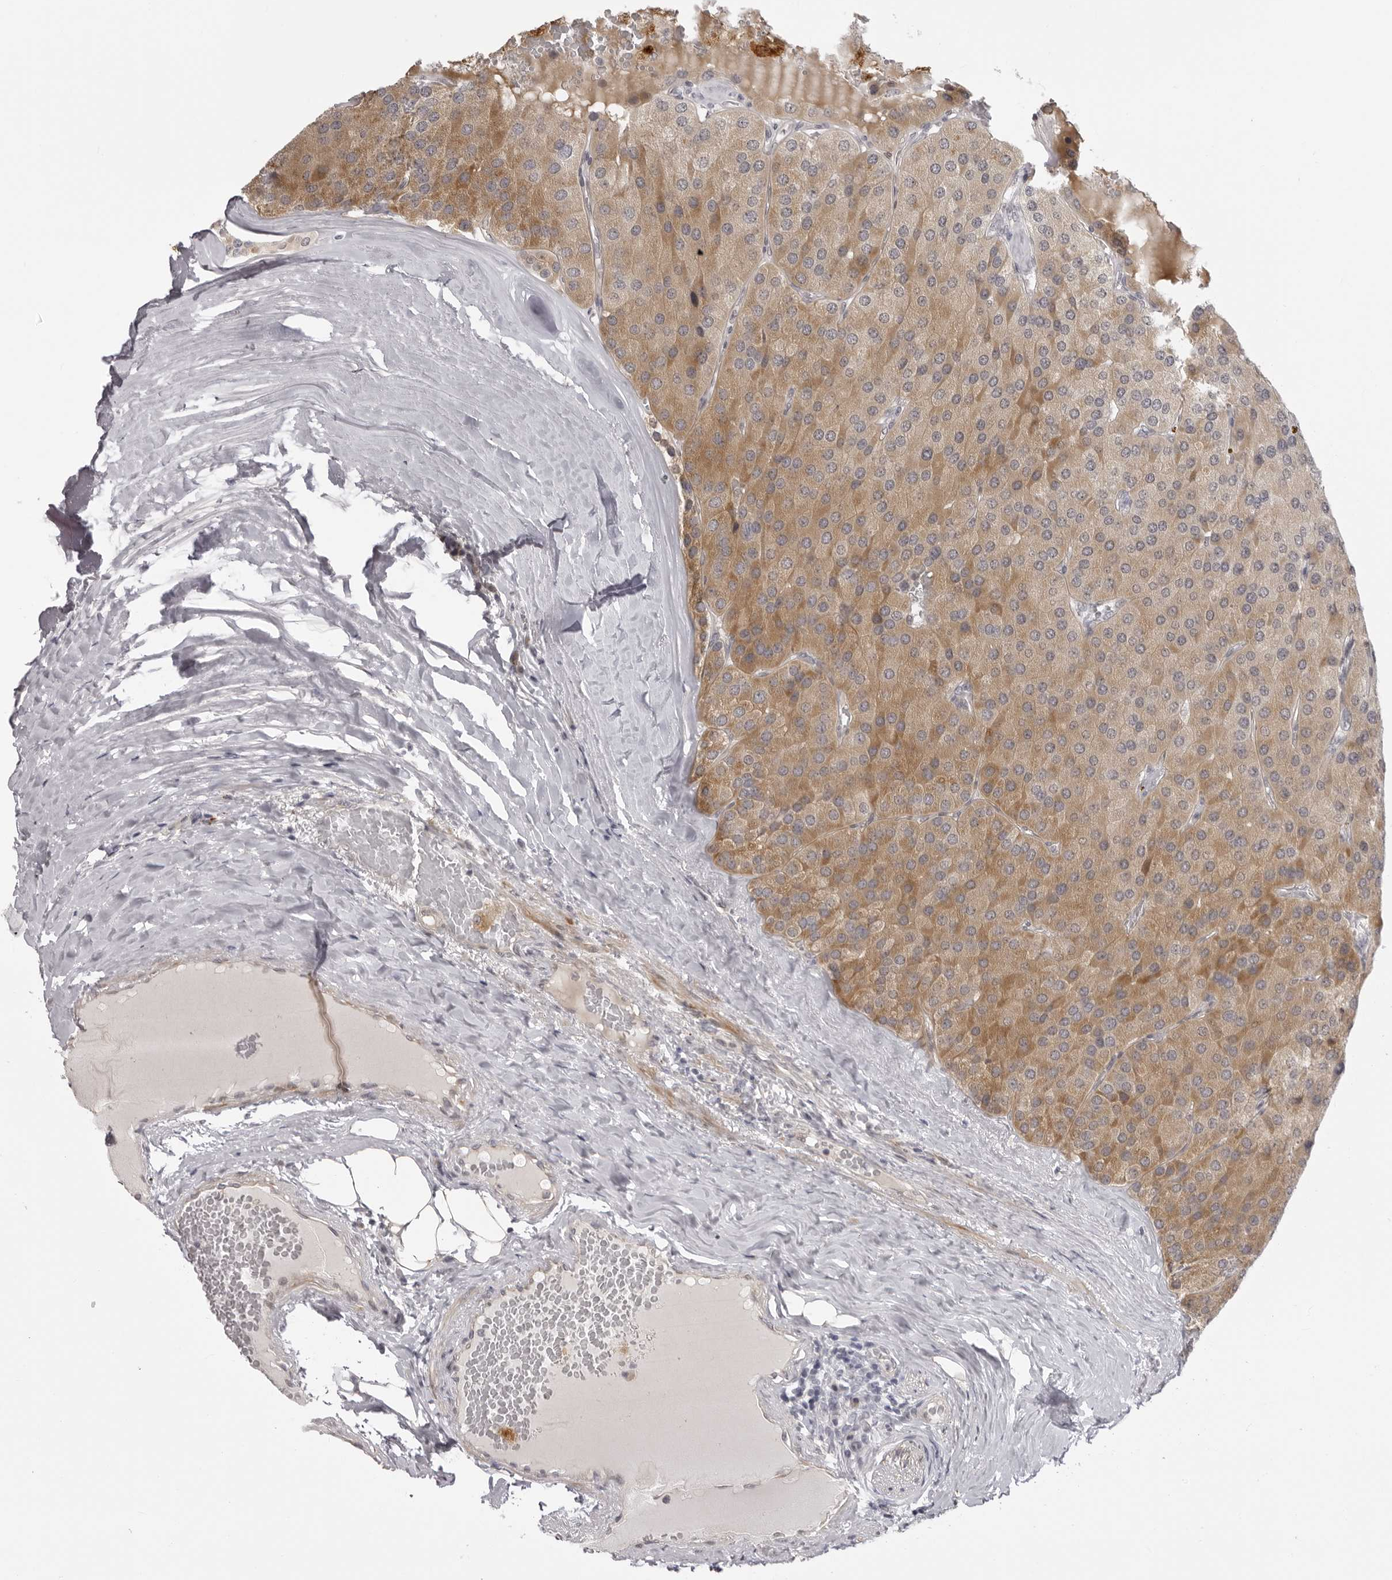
{"staining": {"intensity": "moderate", "quantity": ">75%", "location": "cytoplasmic/membranous"}, "tissue": "parathyroid gland", "cell_type": "Glandular cells", "image_type": "normal", "snomed": [{"axis": "morphology", "description": "Normal tissue, NOS"}, {"axis": "morphology", "description": "Adenoma, NOS"}, {"axis": "topography", "description": "Parathyroid gland"}], "caption": "The photomicrograph shows staining of benign parathyroid gland, revealing moderate cytoplasmic/membranous protein expression (brown color) within glandular cells.", "gene": "SUGCT", "patient": {"sex": "female", "age": 86}}